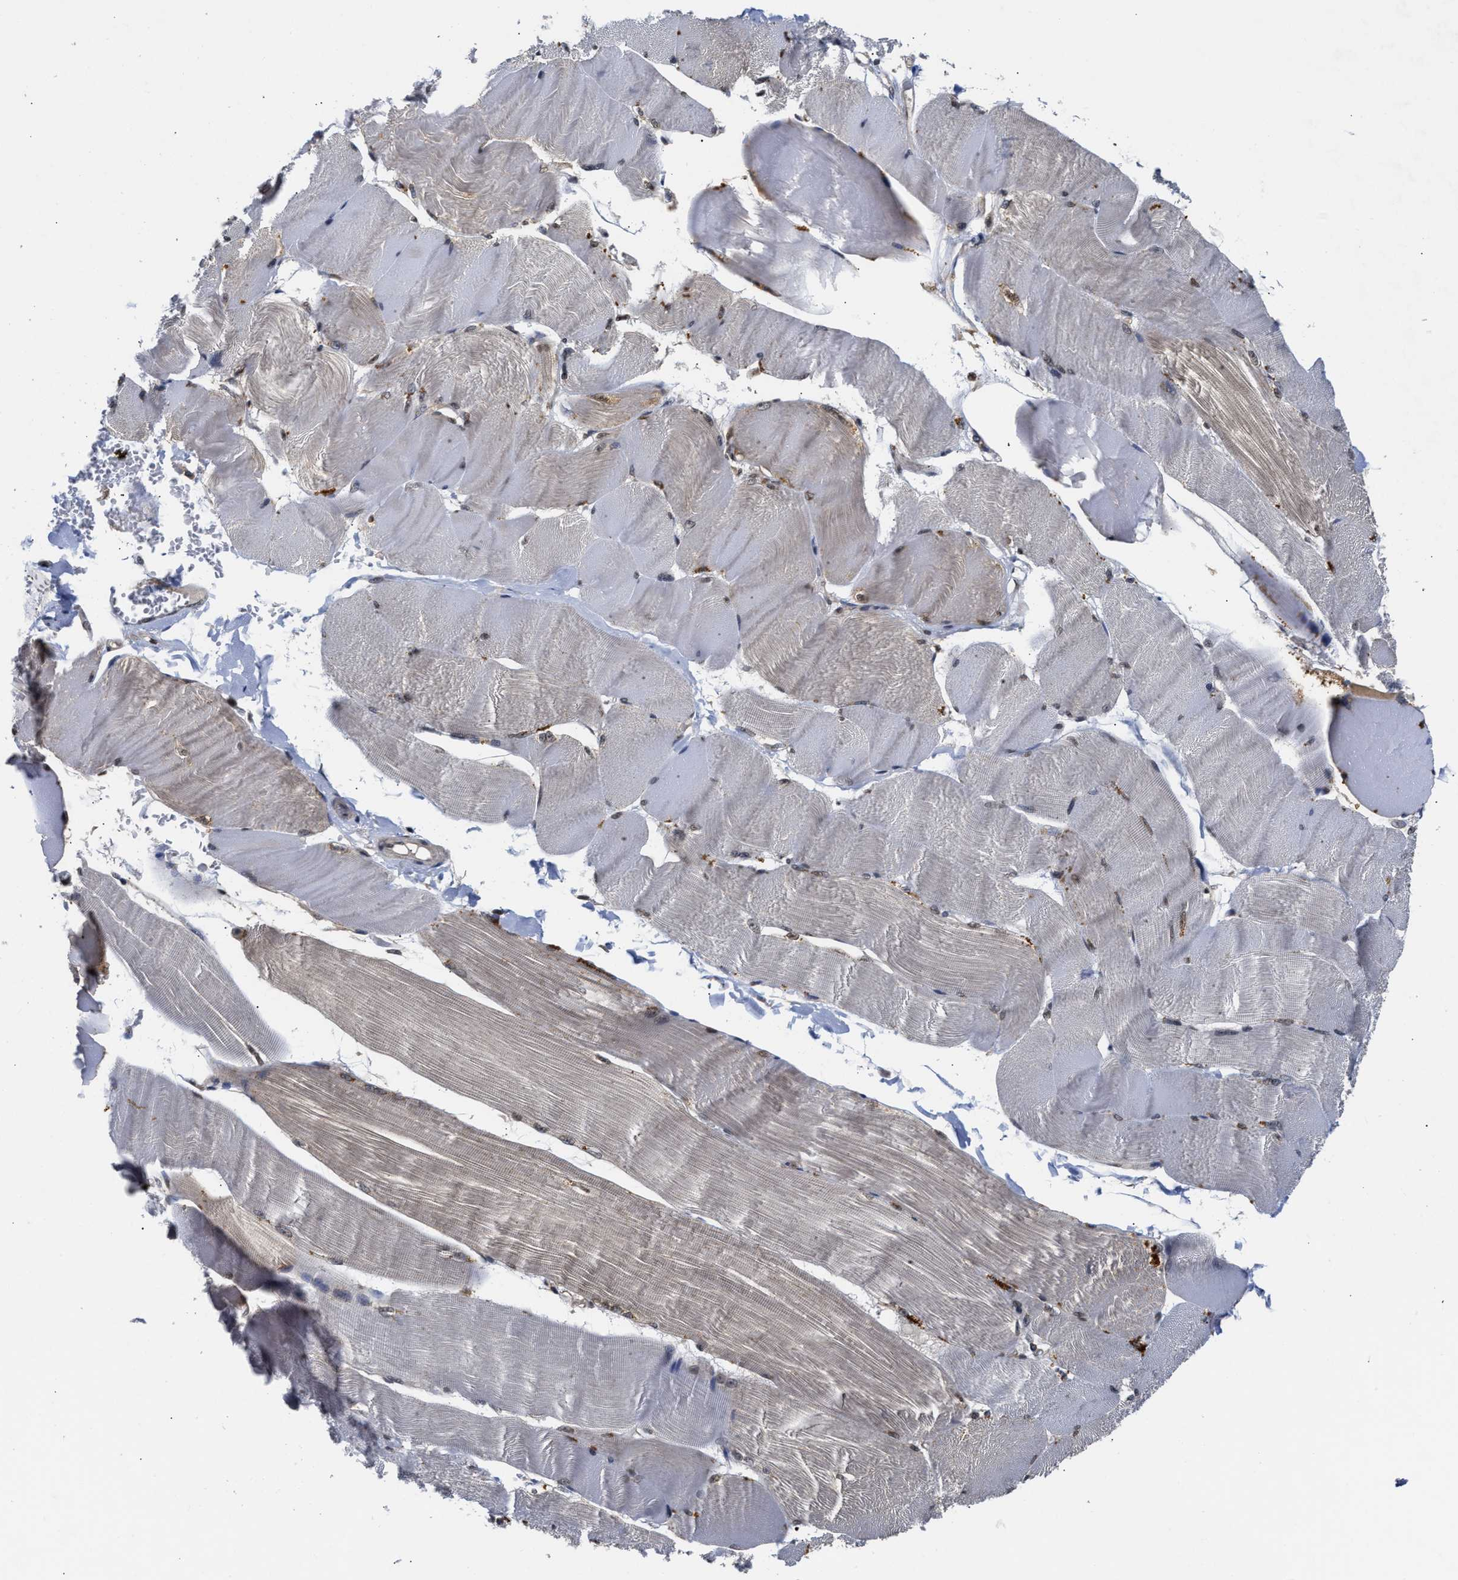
{"staining": {"intensity": "weak", "quantity": "25%-75%", "location": "cytoplasmic/membranous"}, "tissue": "skeletal muscle", "cell_type": "Myocytes", "image_type": "normal", "snomed": [{"axis": "morphology", "description": "Normal tissue, NOS"}, {"axis": "topography", "description": "Skin"}, {"axis": "topography", "description": "Skeletal muscle"}], "caption": "This is a histology image of immunohistochemistry (IHC) staining of unremarkable skeletal muscle, which shows weak staining in the cytoplasmic/membranous of myocytes.", "gene": "CLIP2", "patient": {"sex": "male", "age": 83}}